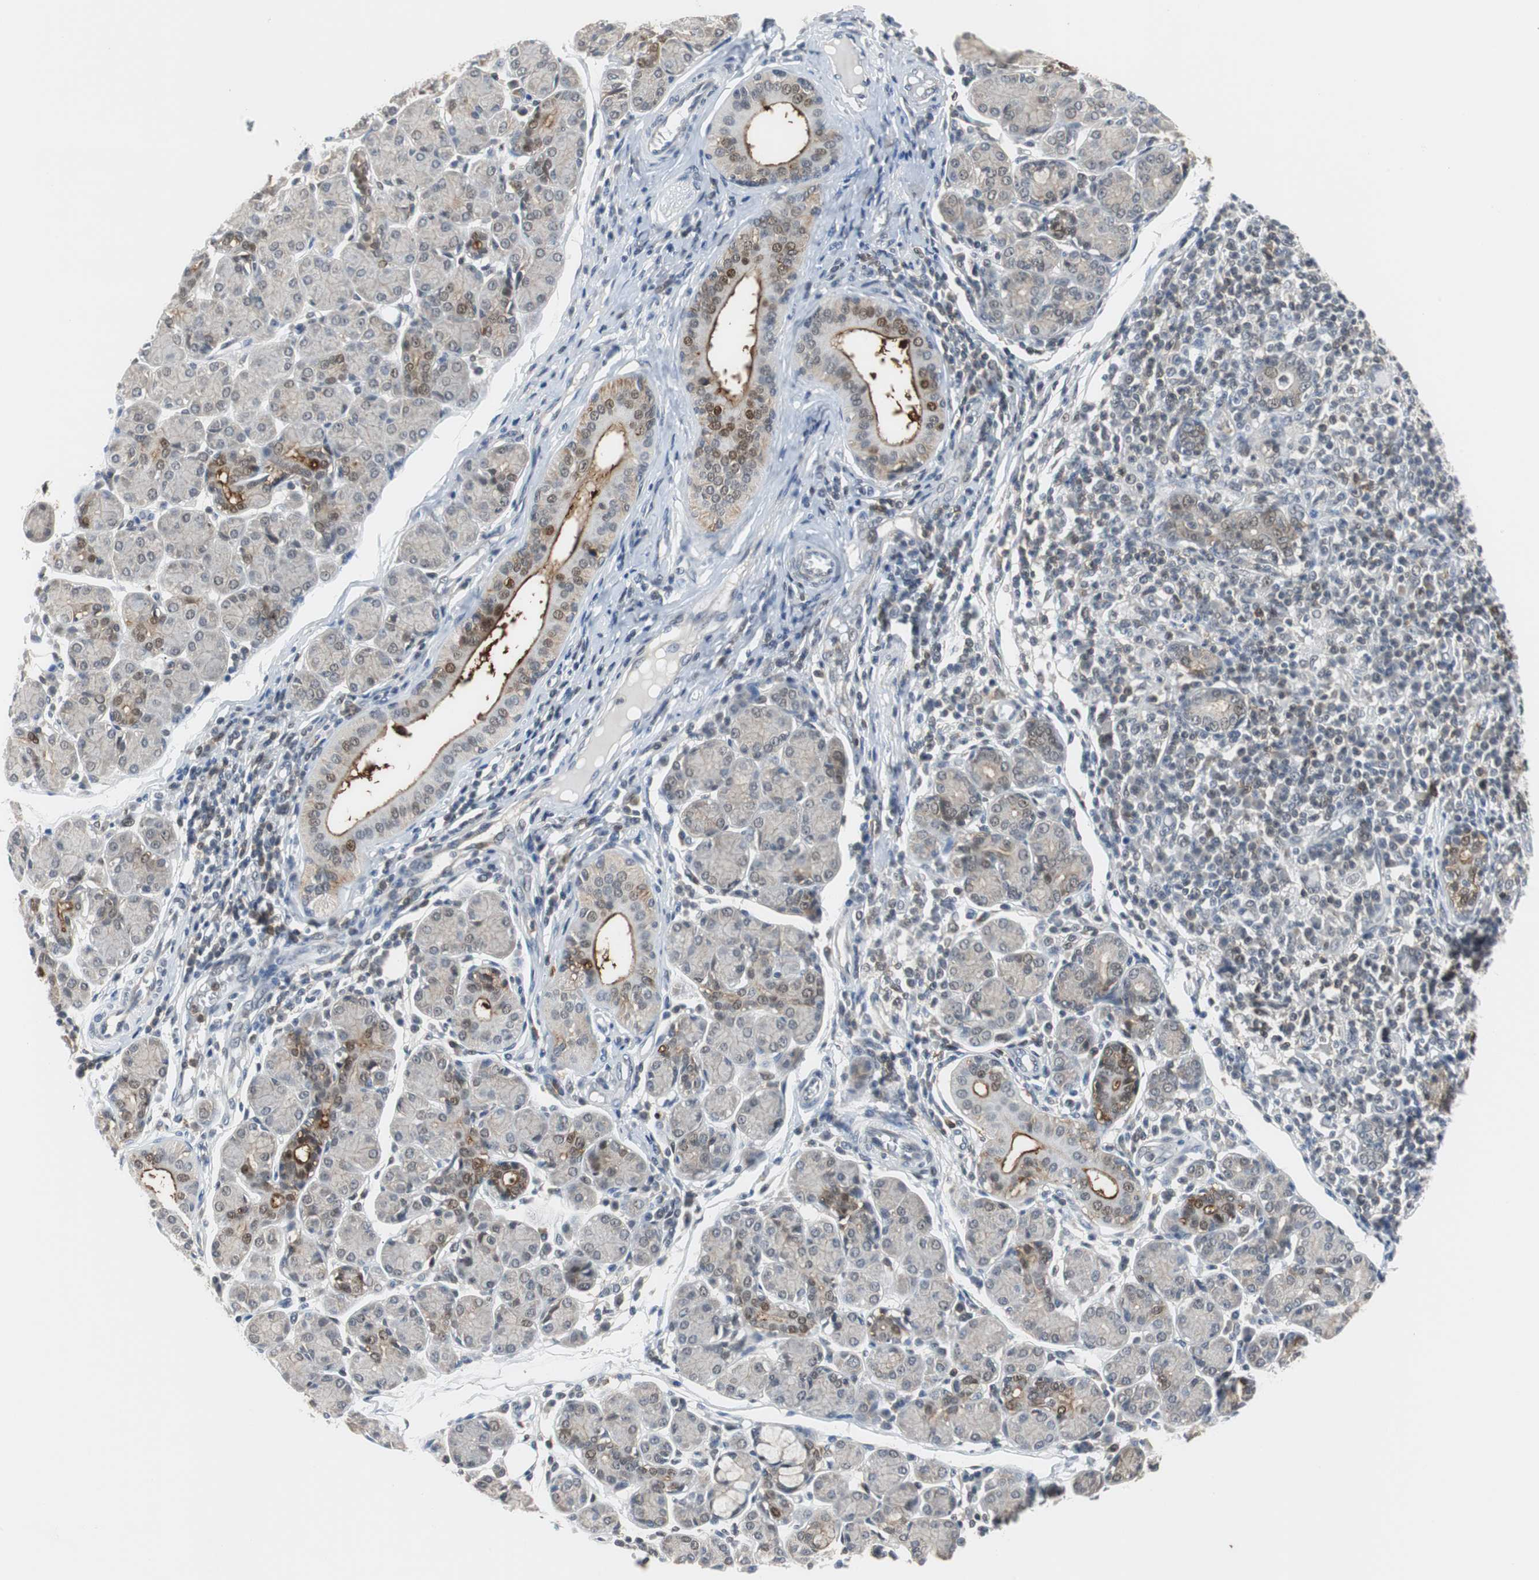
{"staining": {"intensity": "moderate", "quantity": "<25%", "location": "cytoplasmic/membranous,nuclear"}, "tissue": "salivary gland", "cell_type": "Glandular cells", "image_type": "normal", "snomed": [{"axis": "morphology", "description": "Normal tissue, NOS"}, {"axis": "morphology", "description": "Inflammation, NOS"}, {"axis": "topography", "description": "Lymph node"}, {"axis": "topography", "description": "Salivary gland"}], "caption": "An image showing moderate cytoplasmic/membranous,nuclear positivity in approximately <25% of glandular cells in benign salivary gland, as visualized by brown immunohistochemical staining.", "gene": "SIRT1", "patient": {"sex": "male", "age": 3}}